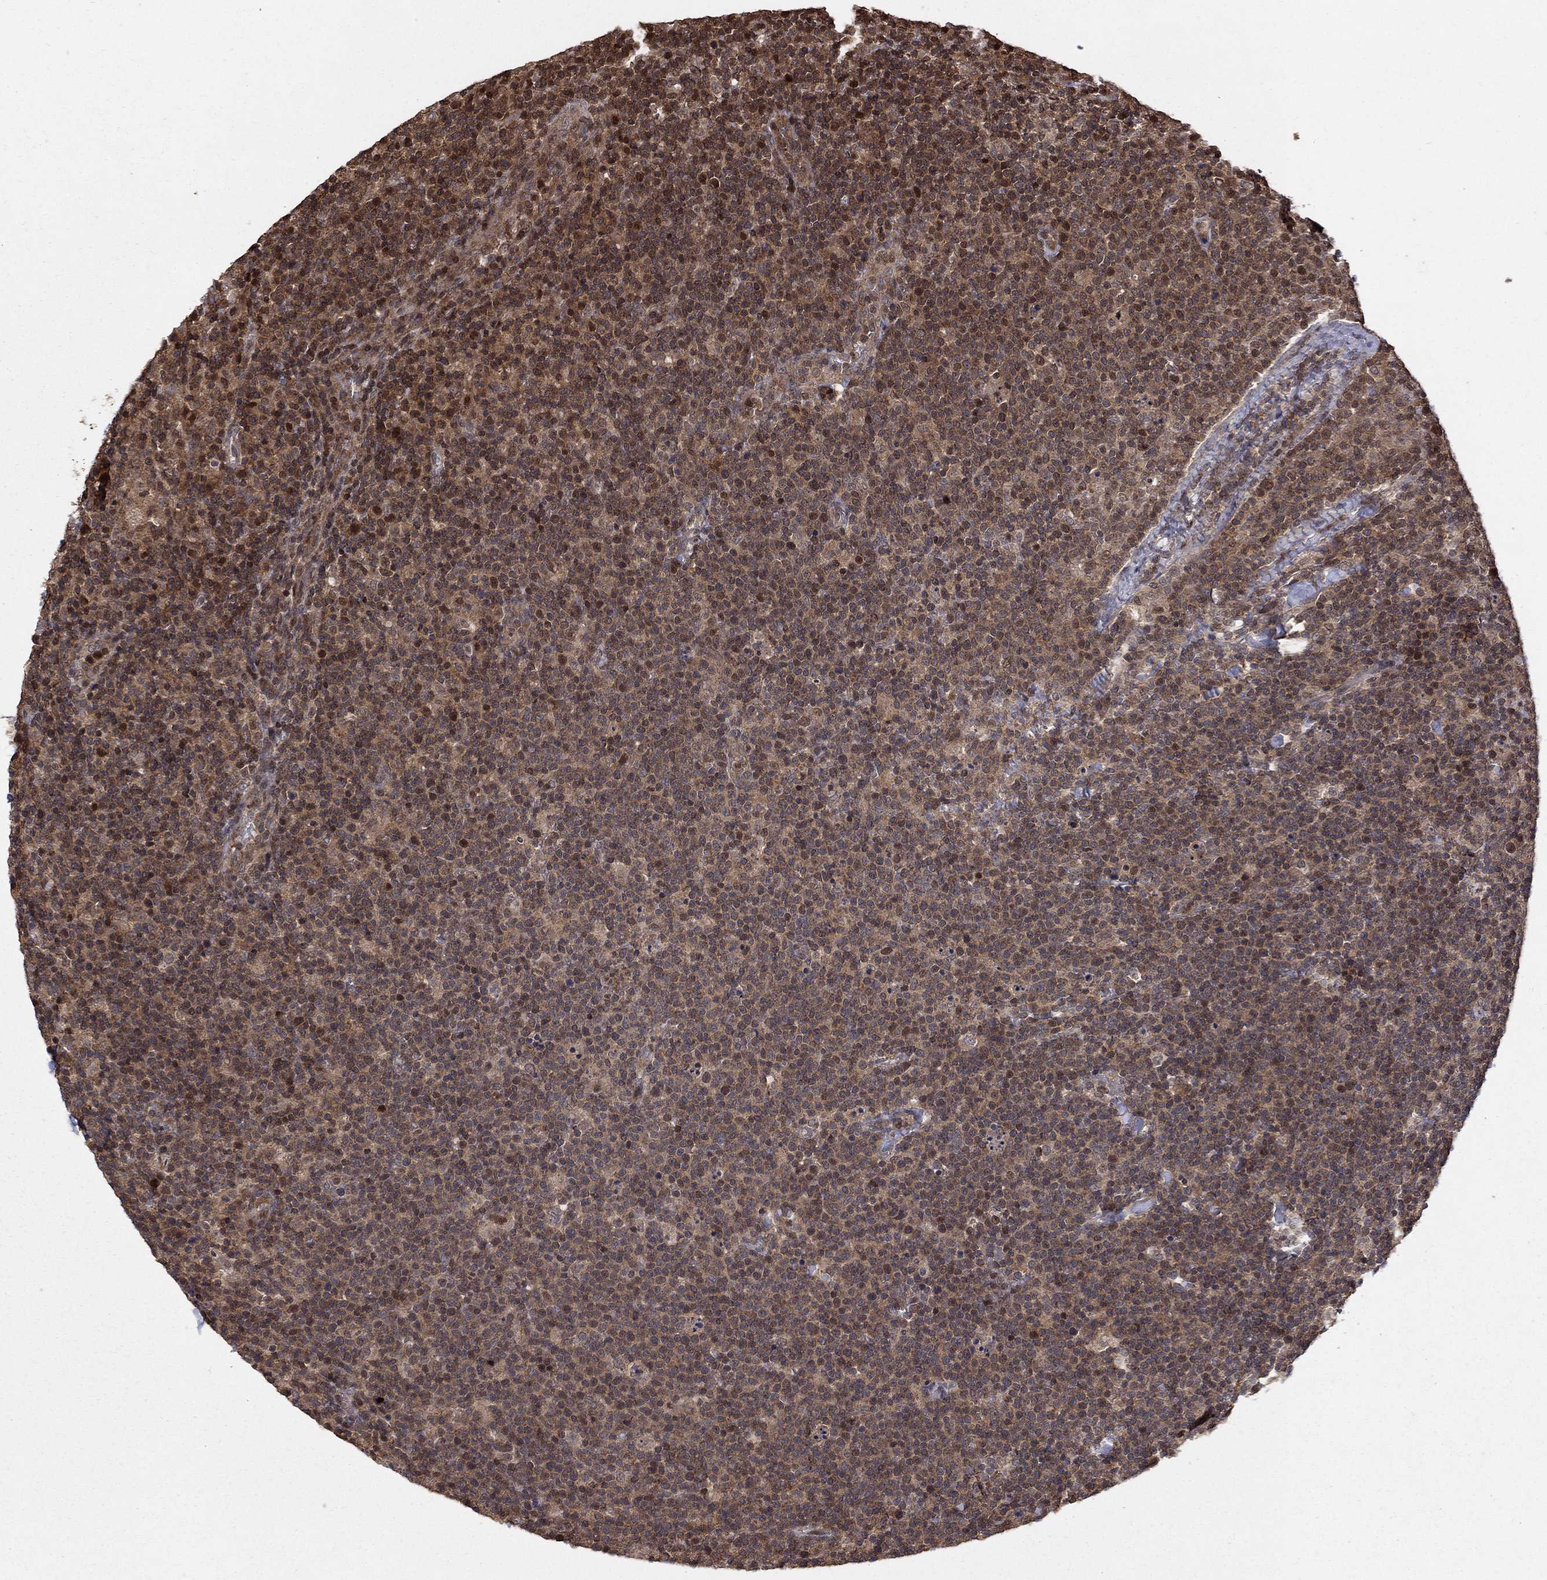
{"staining": {"intensity": "moderate", "quantity": "25%-75%", "location": "cytoplasmic/membranous"}, "tissue": "lymphoma", "cell_type": "Tumor cells", "image_type": "cancer", "snomed": [{"axis": "morphology", "description": "Malignant lymphoma, non-Hodgkin's type, High grade"}, {"axis": "topography", "description": "Lymph node"}], "caption": "Moderate cytoplasmic/membranous staining for a protein is seen in about 25%-75% of tumor cells of high-grade malignant lymphoma, non-Hodgkin's type using immunohistochemistry (IHC).", "gene": "CCDC66", "patient": {"sex": "male", "age": 61}}